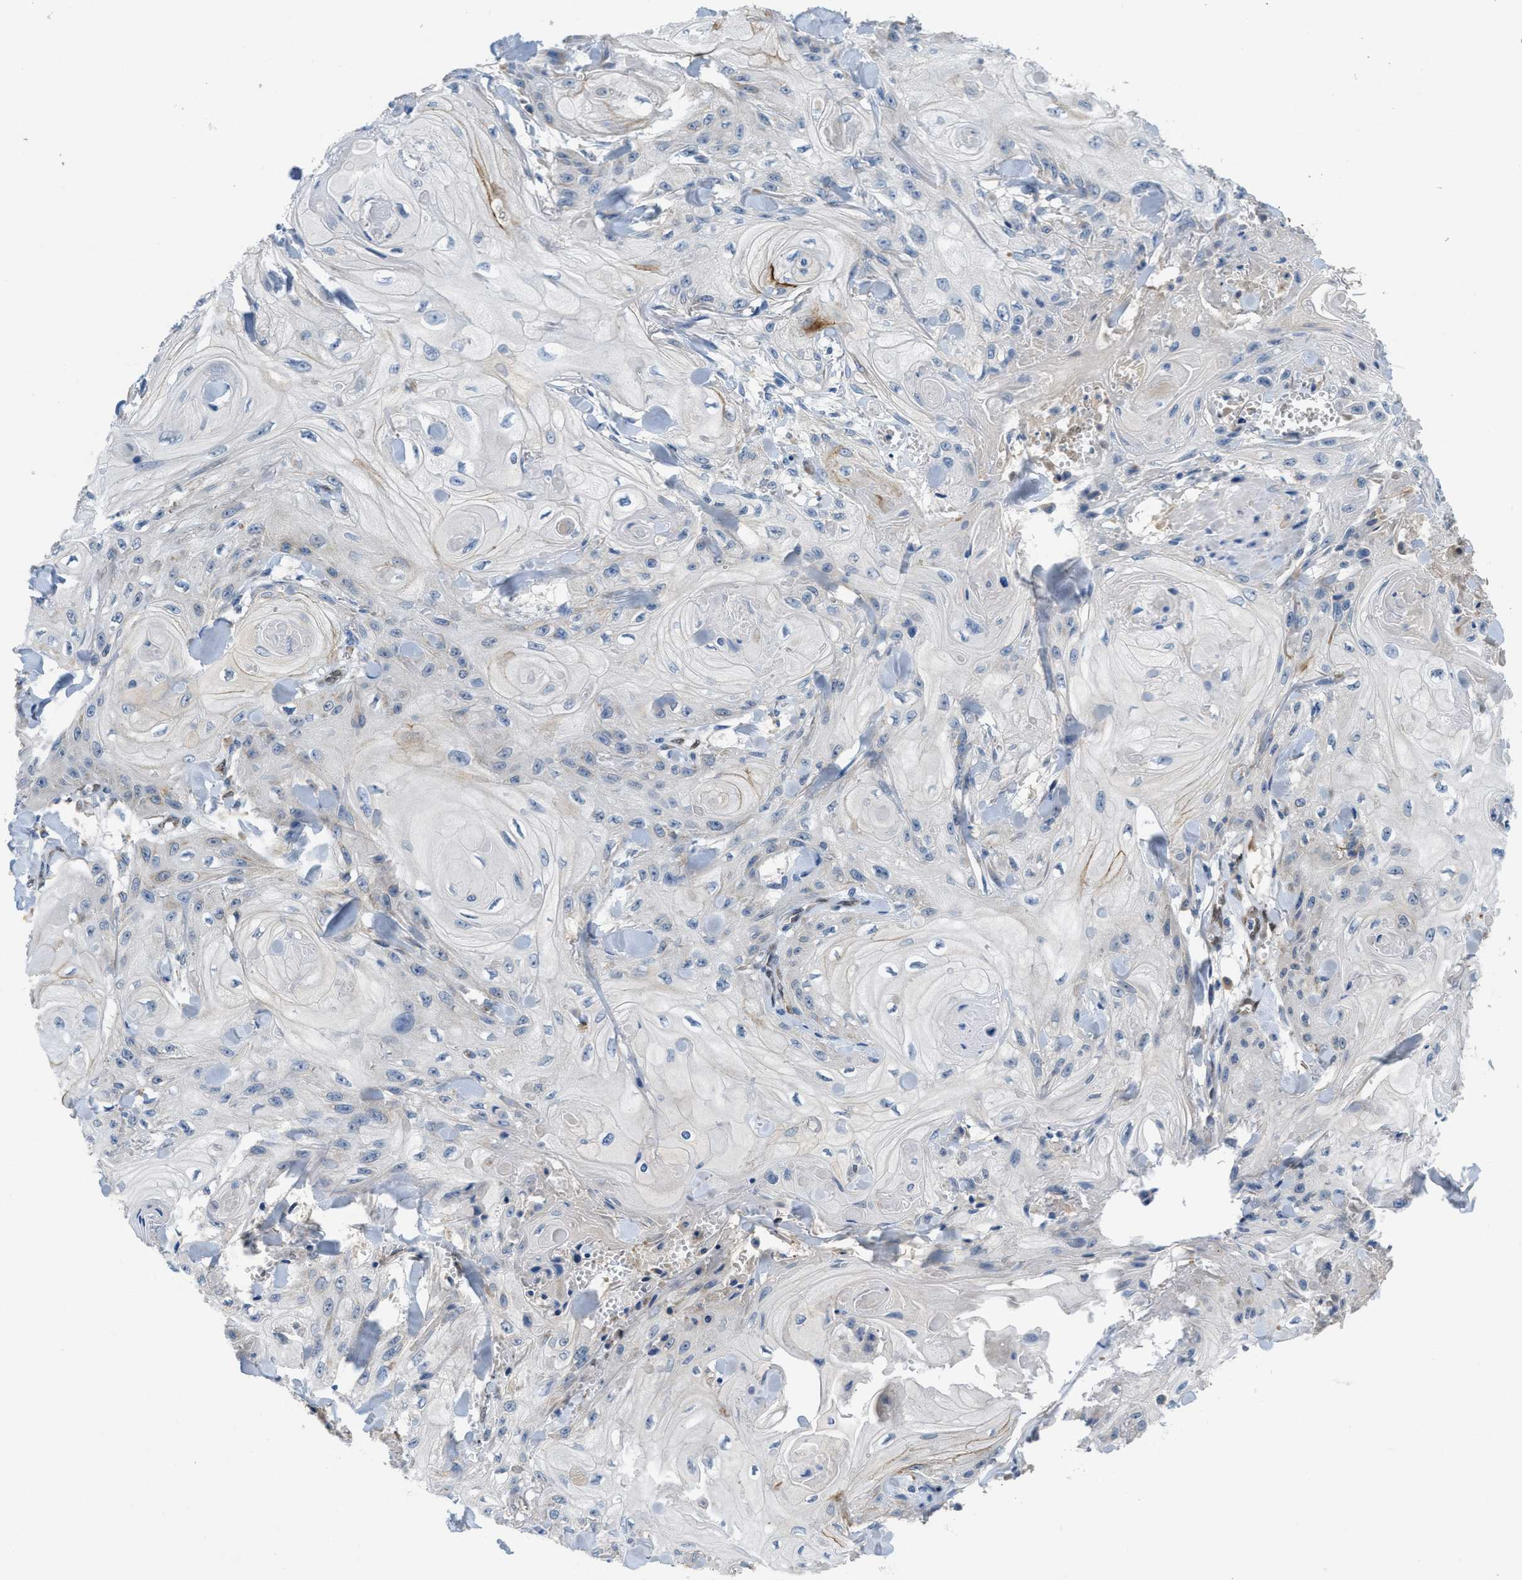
{"staining": {"intensity": "negative", "quantity": "none", "location": "none"}, "tissue": "skin cancer", "cell_type": "Tumor cells", "image_type": "cancer", "snomed": [{"axis": "morphology", "description": "Squamous cell carcinoma, NOS"}, {"axis": "topography", "description": "Skin"}], "caption": "IHC of human skin squamous cell carcinoma demonstrates no staining in tumor cells. (DAB (3,3'-diaminobenzidine) immunohistochemistry (IHC), high magnification).", "gene": "PNKD", "patient": {"sex": "male", "age": 74}}